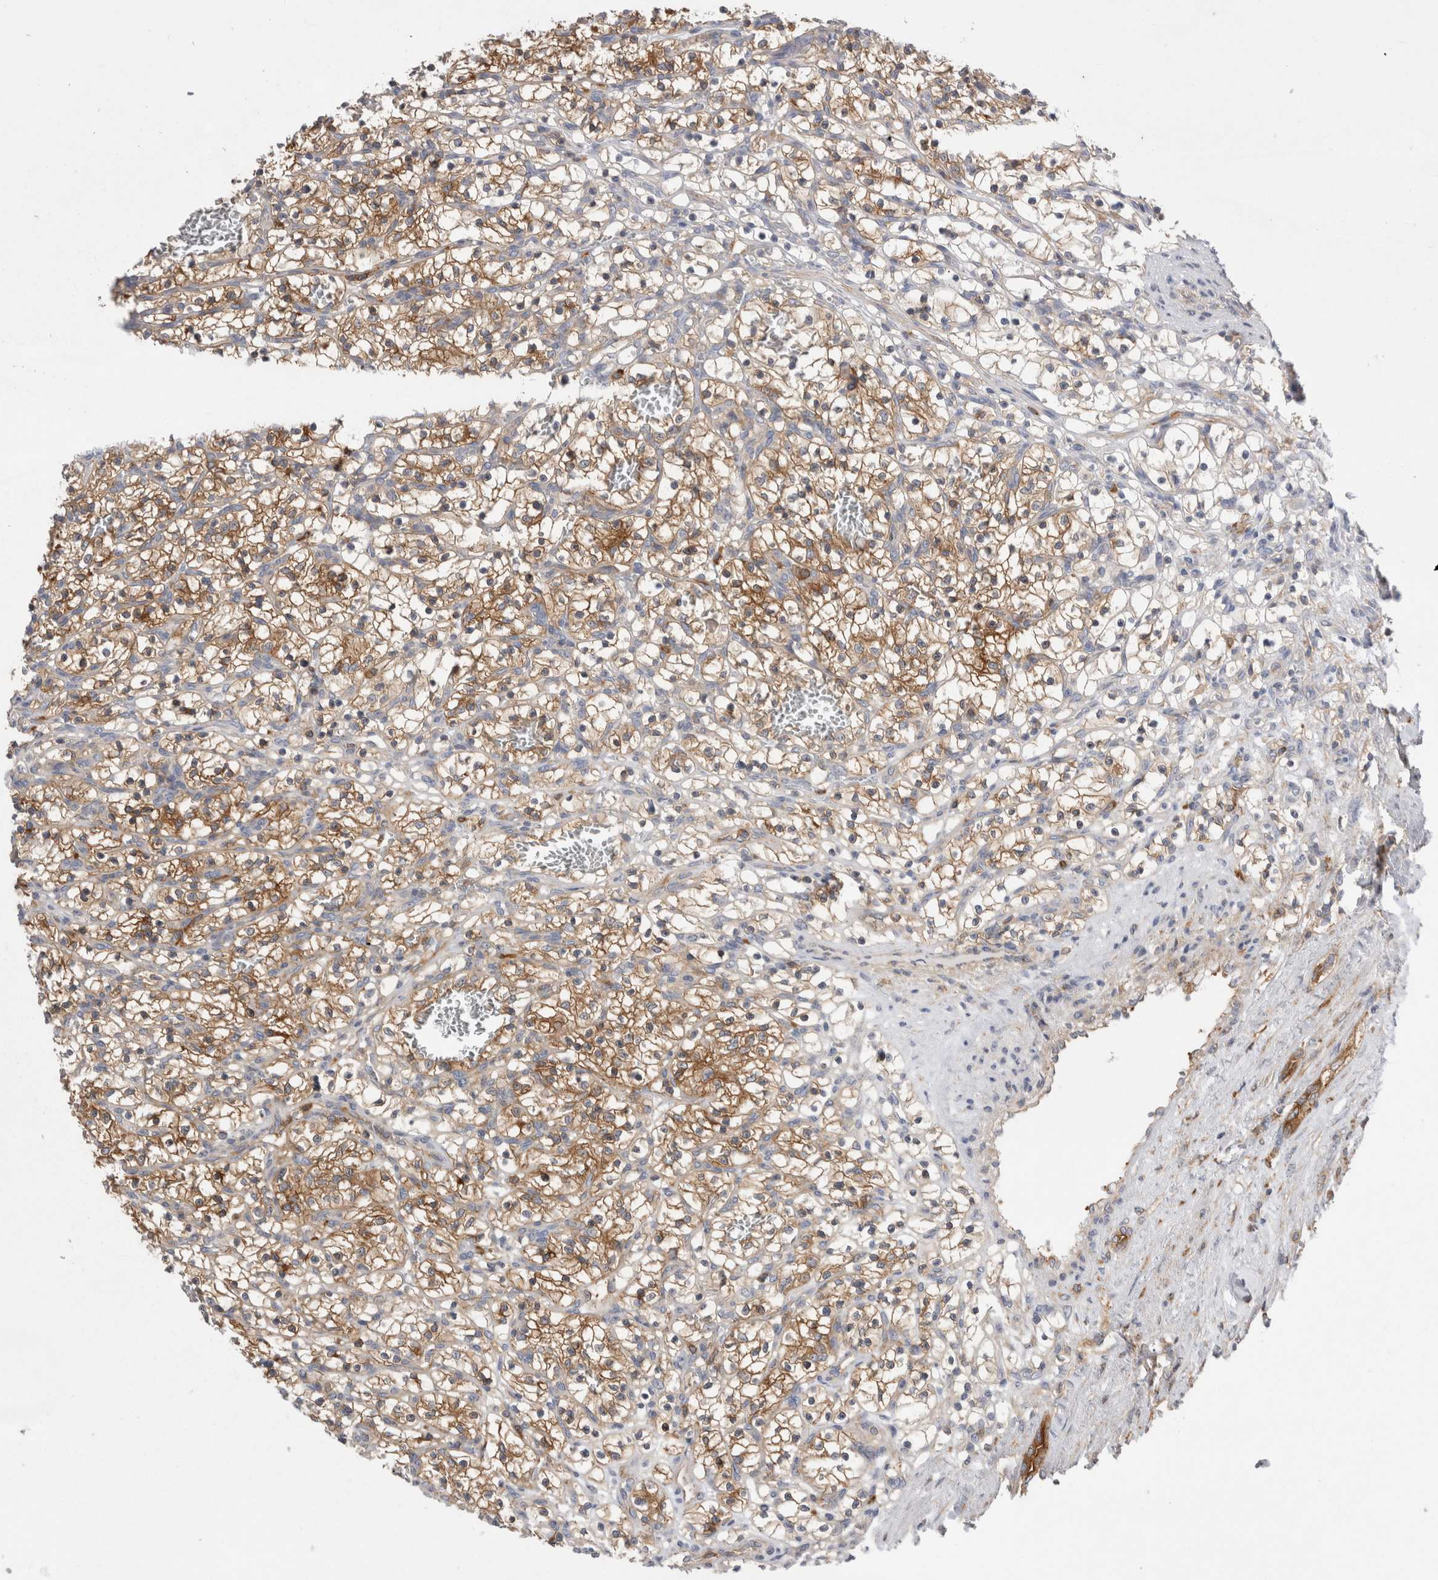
{"staining": {"intensity": "strong", "quantity": ">75%", "location": "cytoplasmic/membranous"}, "tissue": "renal cancer", "cell_type": "Tumor cells", "image_type": "cancer", "snomed": [{"axis": "morphology", "description": "Adenocarcinoma, NOS"}, {"axis": "topography", "description": "Kidney"}], "caption": "The immunohistochemical stain shows strong cytoplasmic/membranous expression in tumor cells of renal cancer (adenocarcinoma) tissue.", "gene": "RAB11FIP1", "patient": {"sex": "female", "age": 57}}